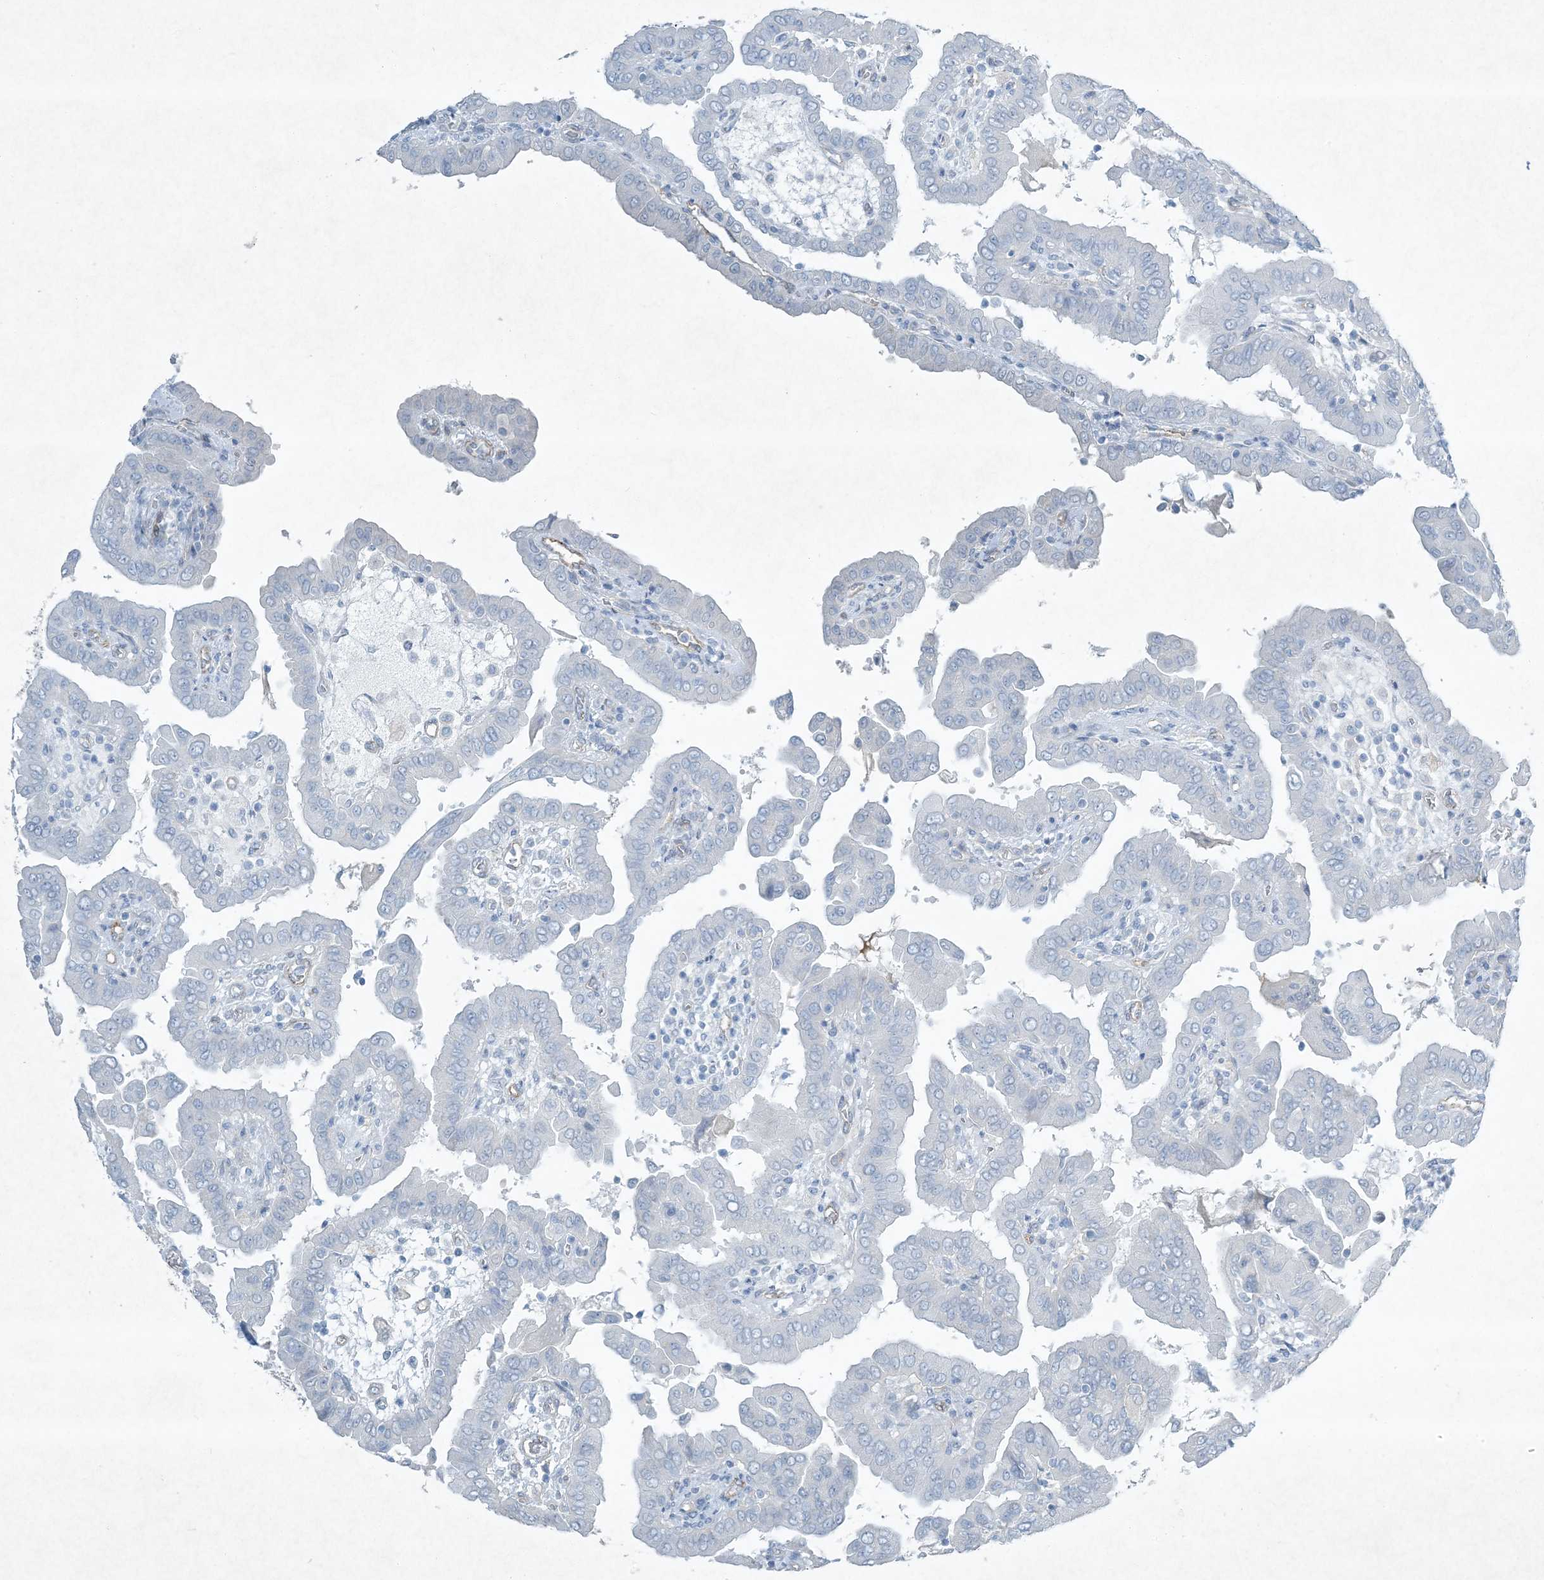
{"staining": {"intensity": "negative", "quantity": "none", "location": "none"}, "tissue": "thyroid cancer", "cell_type": "Tumor cells", "image_type": "cancer", "snomed": [{"axis": "morphology", "description": "Papillary adenocarcinoma, NOS"}, {"axis": "topography", "description": "Thyroid gland"}], "caption": "This is an immunohistochemistry micrograph of human thyroid cancer. There is no staining in tumor cells.", "gene": "PGM5", "patient": {"sex": "male", "age": 33}}